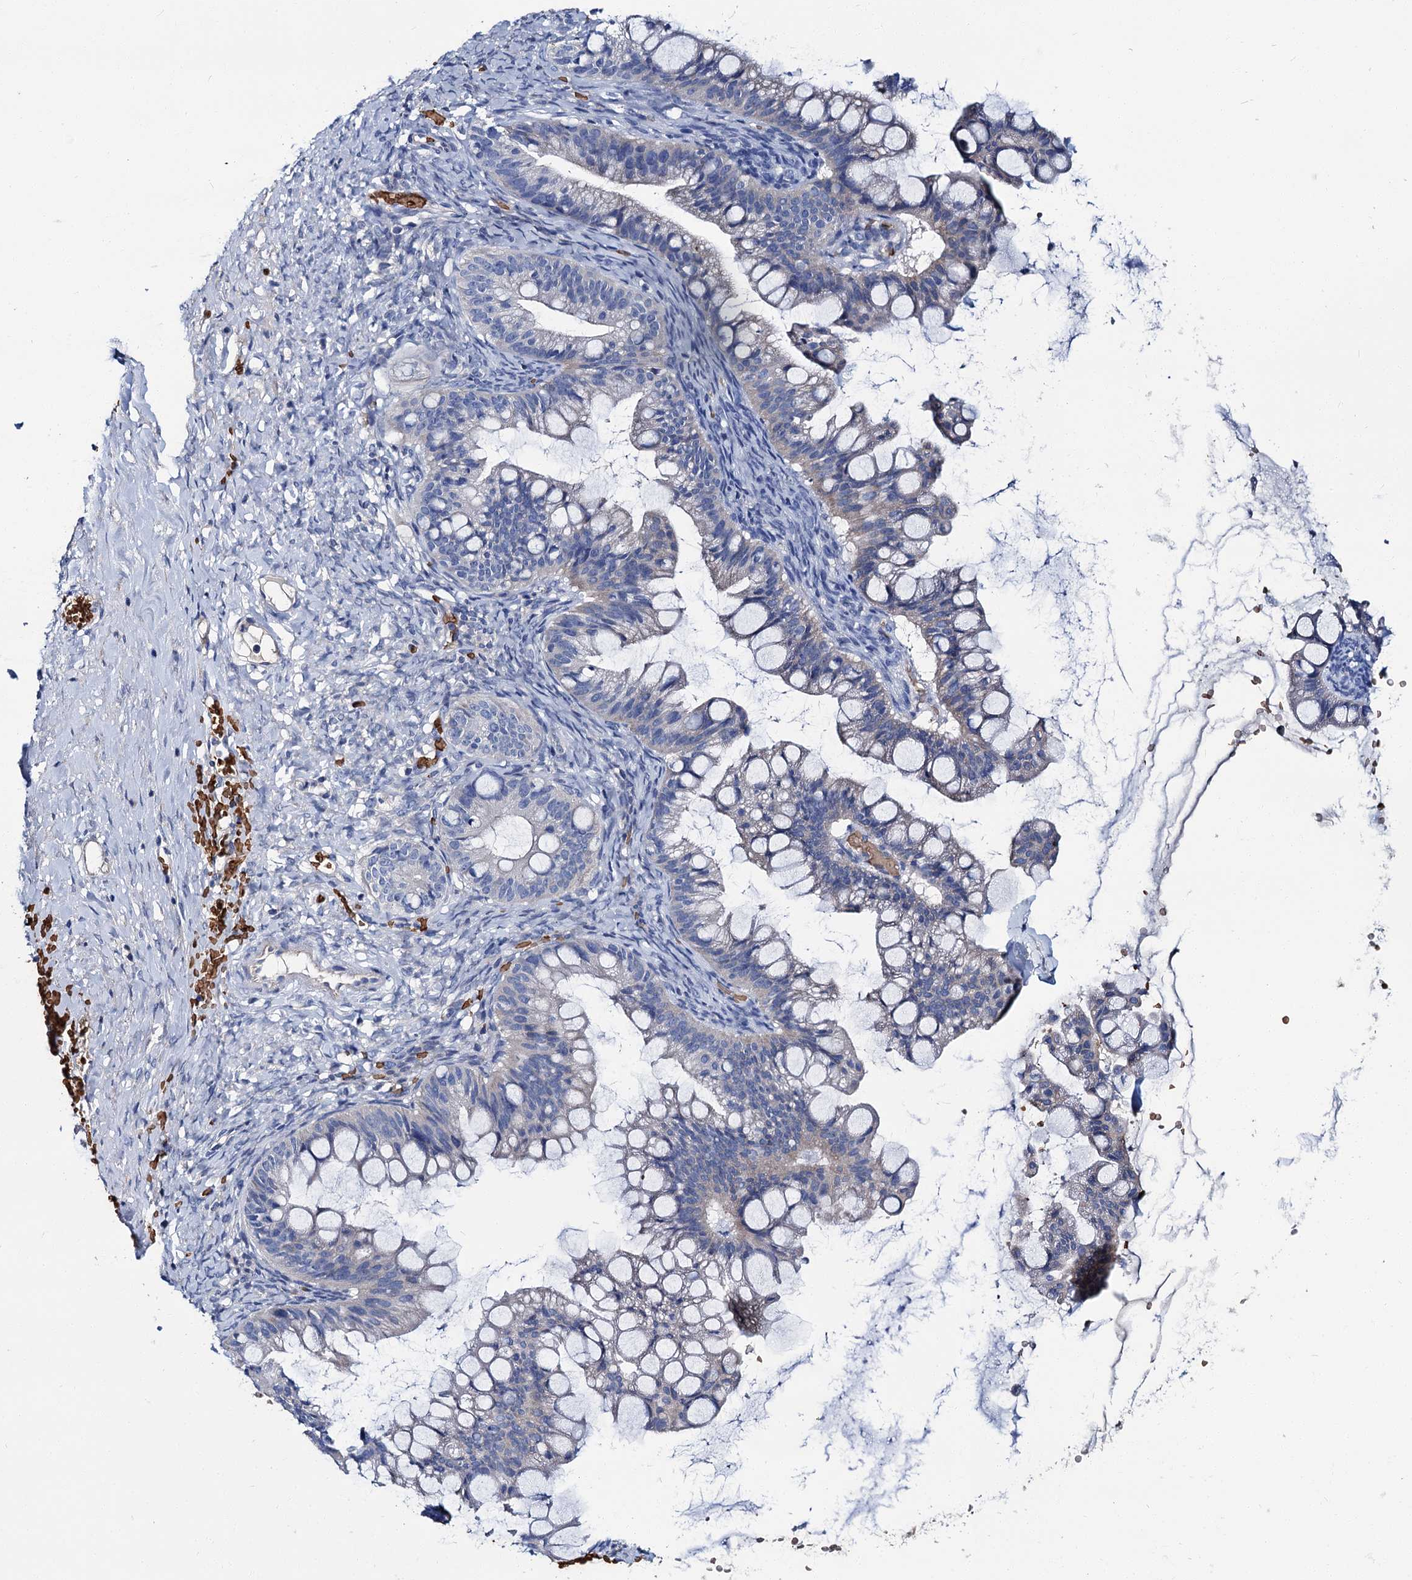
{"staining": {"intensity": "negative", "quantity": "none", "location": "none"}, "tissue": "ovarian cancer", "cell_type": "Tumor cells", "image_type": "cancer", "snomed": [{"axis": "morphology", "description": "Cystadenocarcinoma, mucinous, NOS"}, {"axis": "topography", "description": "Ovary"}], "caption": "This micrograph is of ovarian cancer stained with immunohistochemistry (IHC) to label a protein in brown with the nuclei are counter-stained blue. There is no staining in tumor cells. (DAB (3,3'-diaminobenzidine) IHC visualized using brightfield microscopy, high magnification).", "gene": "ATG2A", "patient": {"sex": "female", "age": 73}}